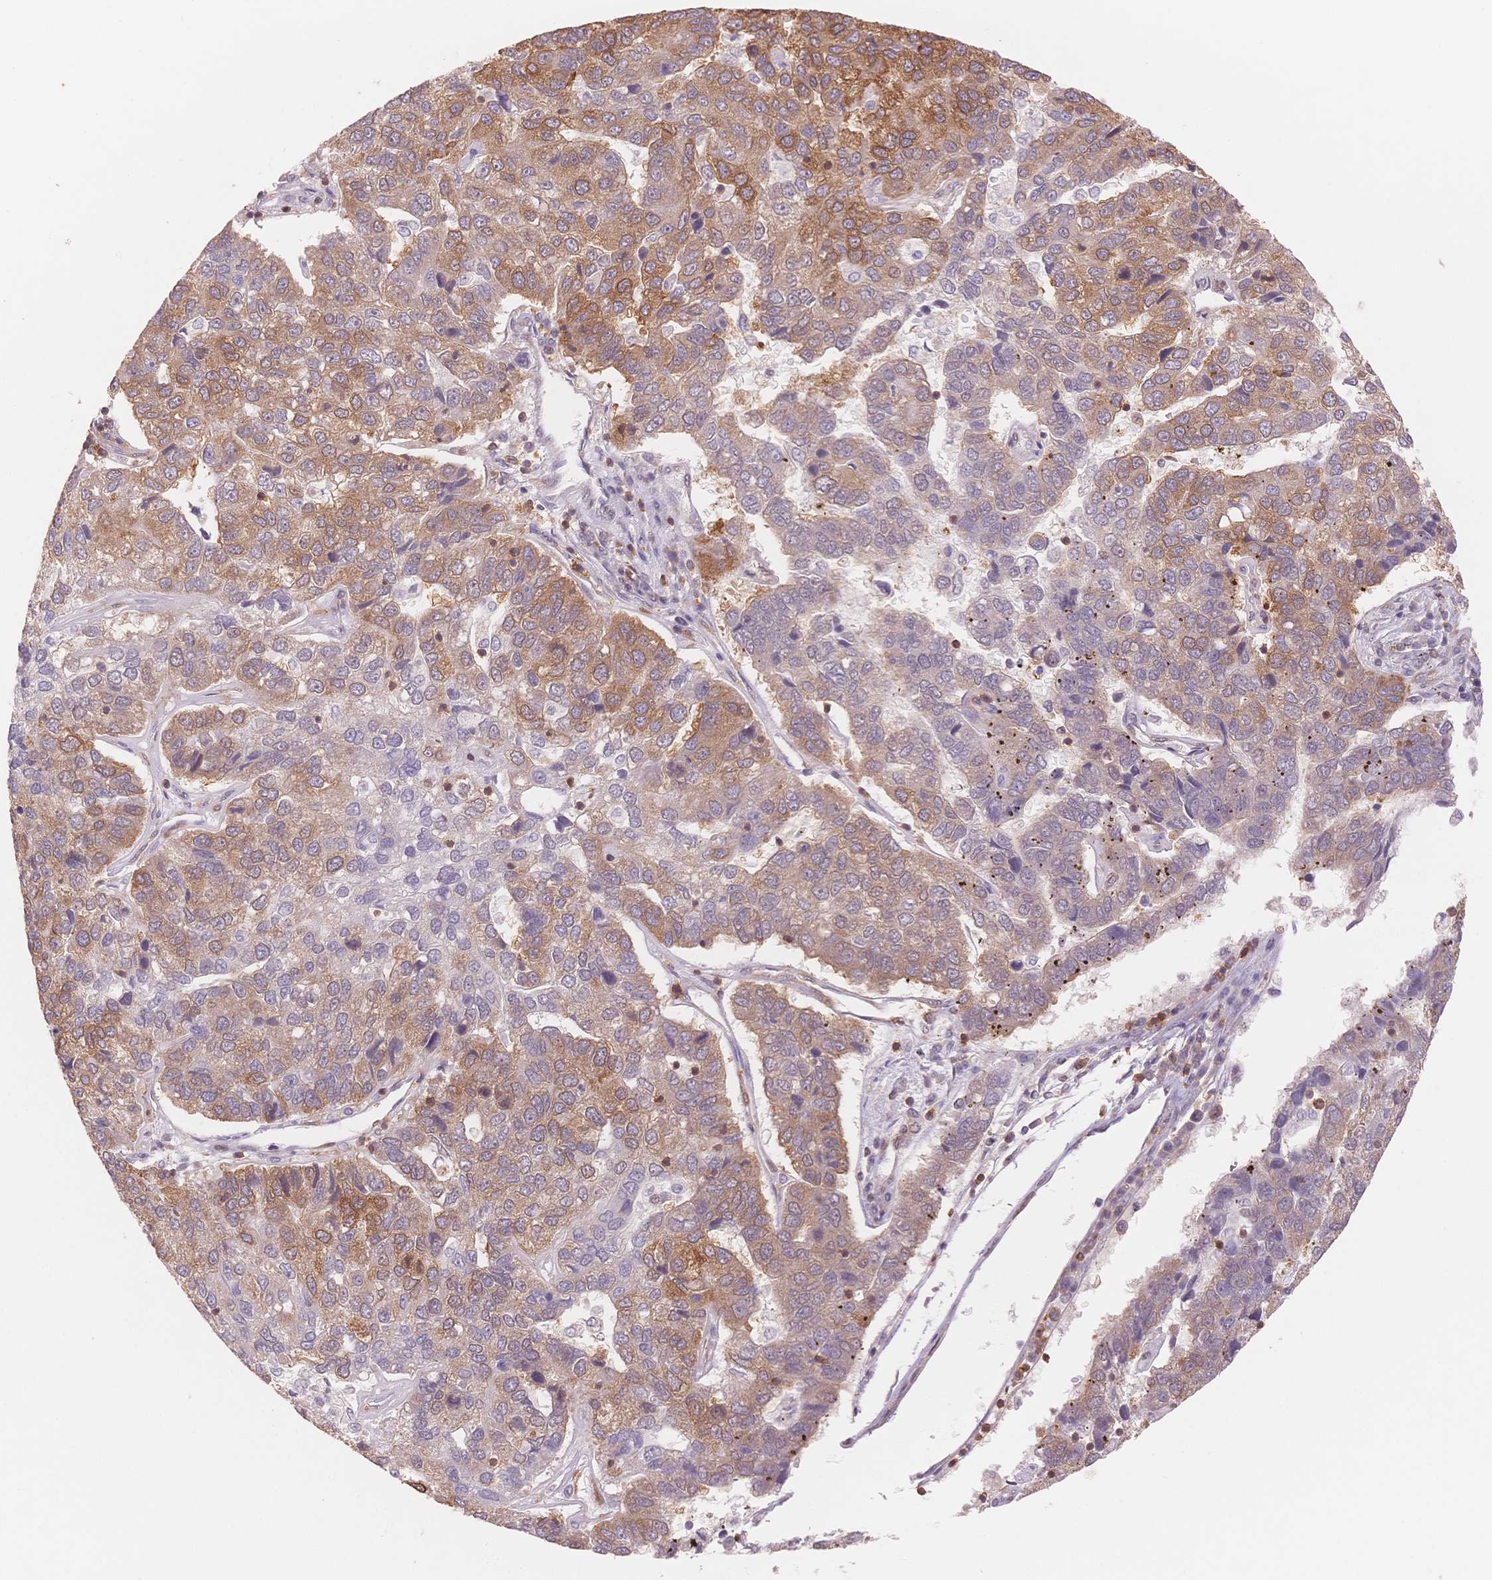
{"staining": {"intensity": "moderate", "quantity": "25%-75%", "location": "cytoplasmic/membranous"}, "tissue": "pancreatic cancer", "cell_type": "Tumor cells", "image_type": "cancer", "snomed": [{"axis": "morphology", "description": "Adenocarcinoma, NOS"}, {"axis": "topography", "description": "Pancreas"}], "caption": "Protein staining of pancreatic cancer (adenocarcinoma) tissue displays moderate cytoplasmic/membranous expression in approximately 25%-75% of tumor cells.", "gene": "STK39", "patient": {"sex": "female", "age": 61}}